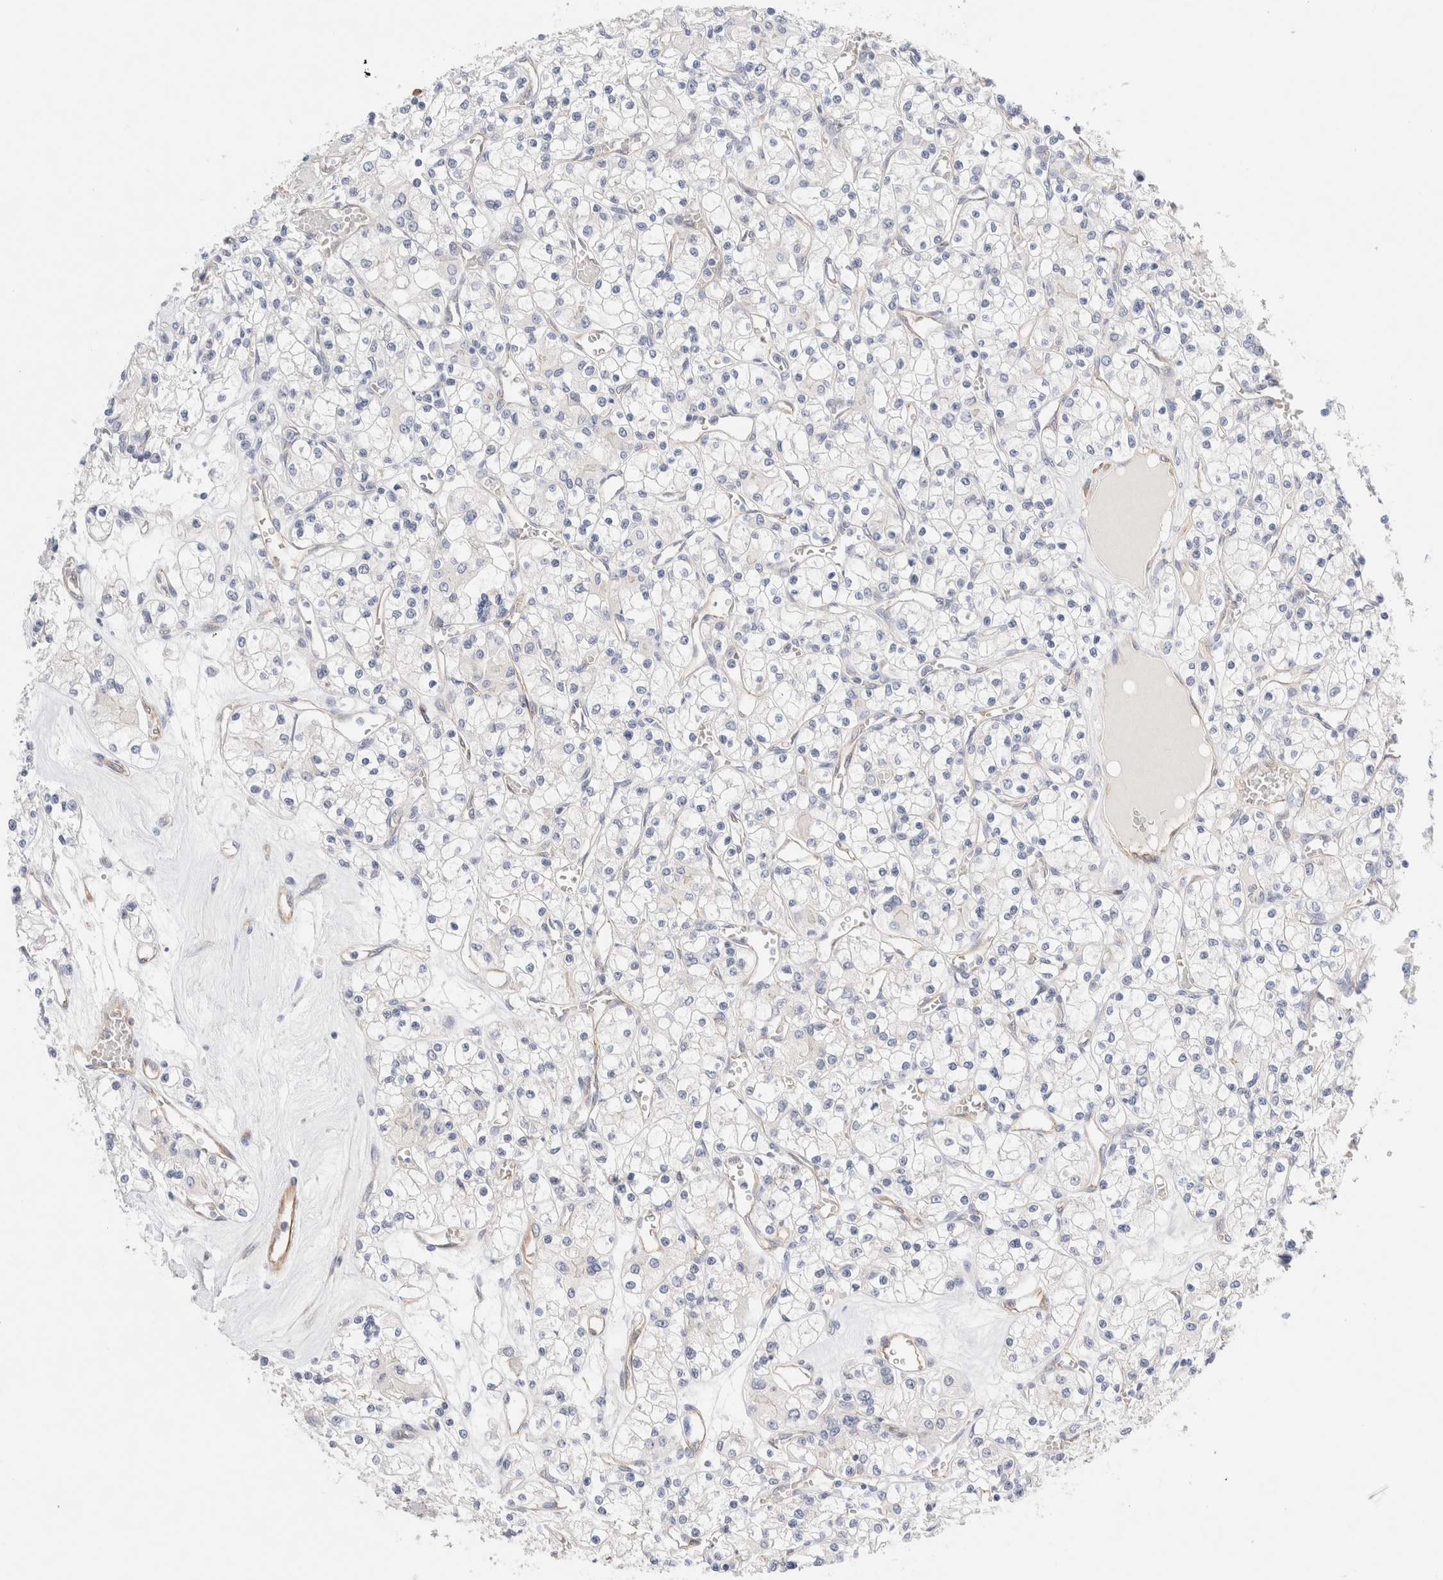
{"staining": {"intensity": "negative", "quantity": "none", "location": "none"}, "tissue": "renal cancer", "cell_type": "Tumor cells", "image_type": "cancer", "snomed": [{"axis": "morphology", "description": "Adenocarcinoma, NOS"}, {"axis": "topography", "description": "Kidney"}], "caption": "The immunohistochemistry (IHC) image has no significant expression in tumor cells of adenocarcinoma (renal) tissue.", "gene": "LMCD1", "patient": {"sex": "female", "age": 59}}